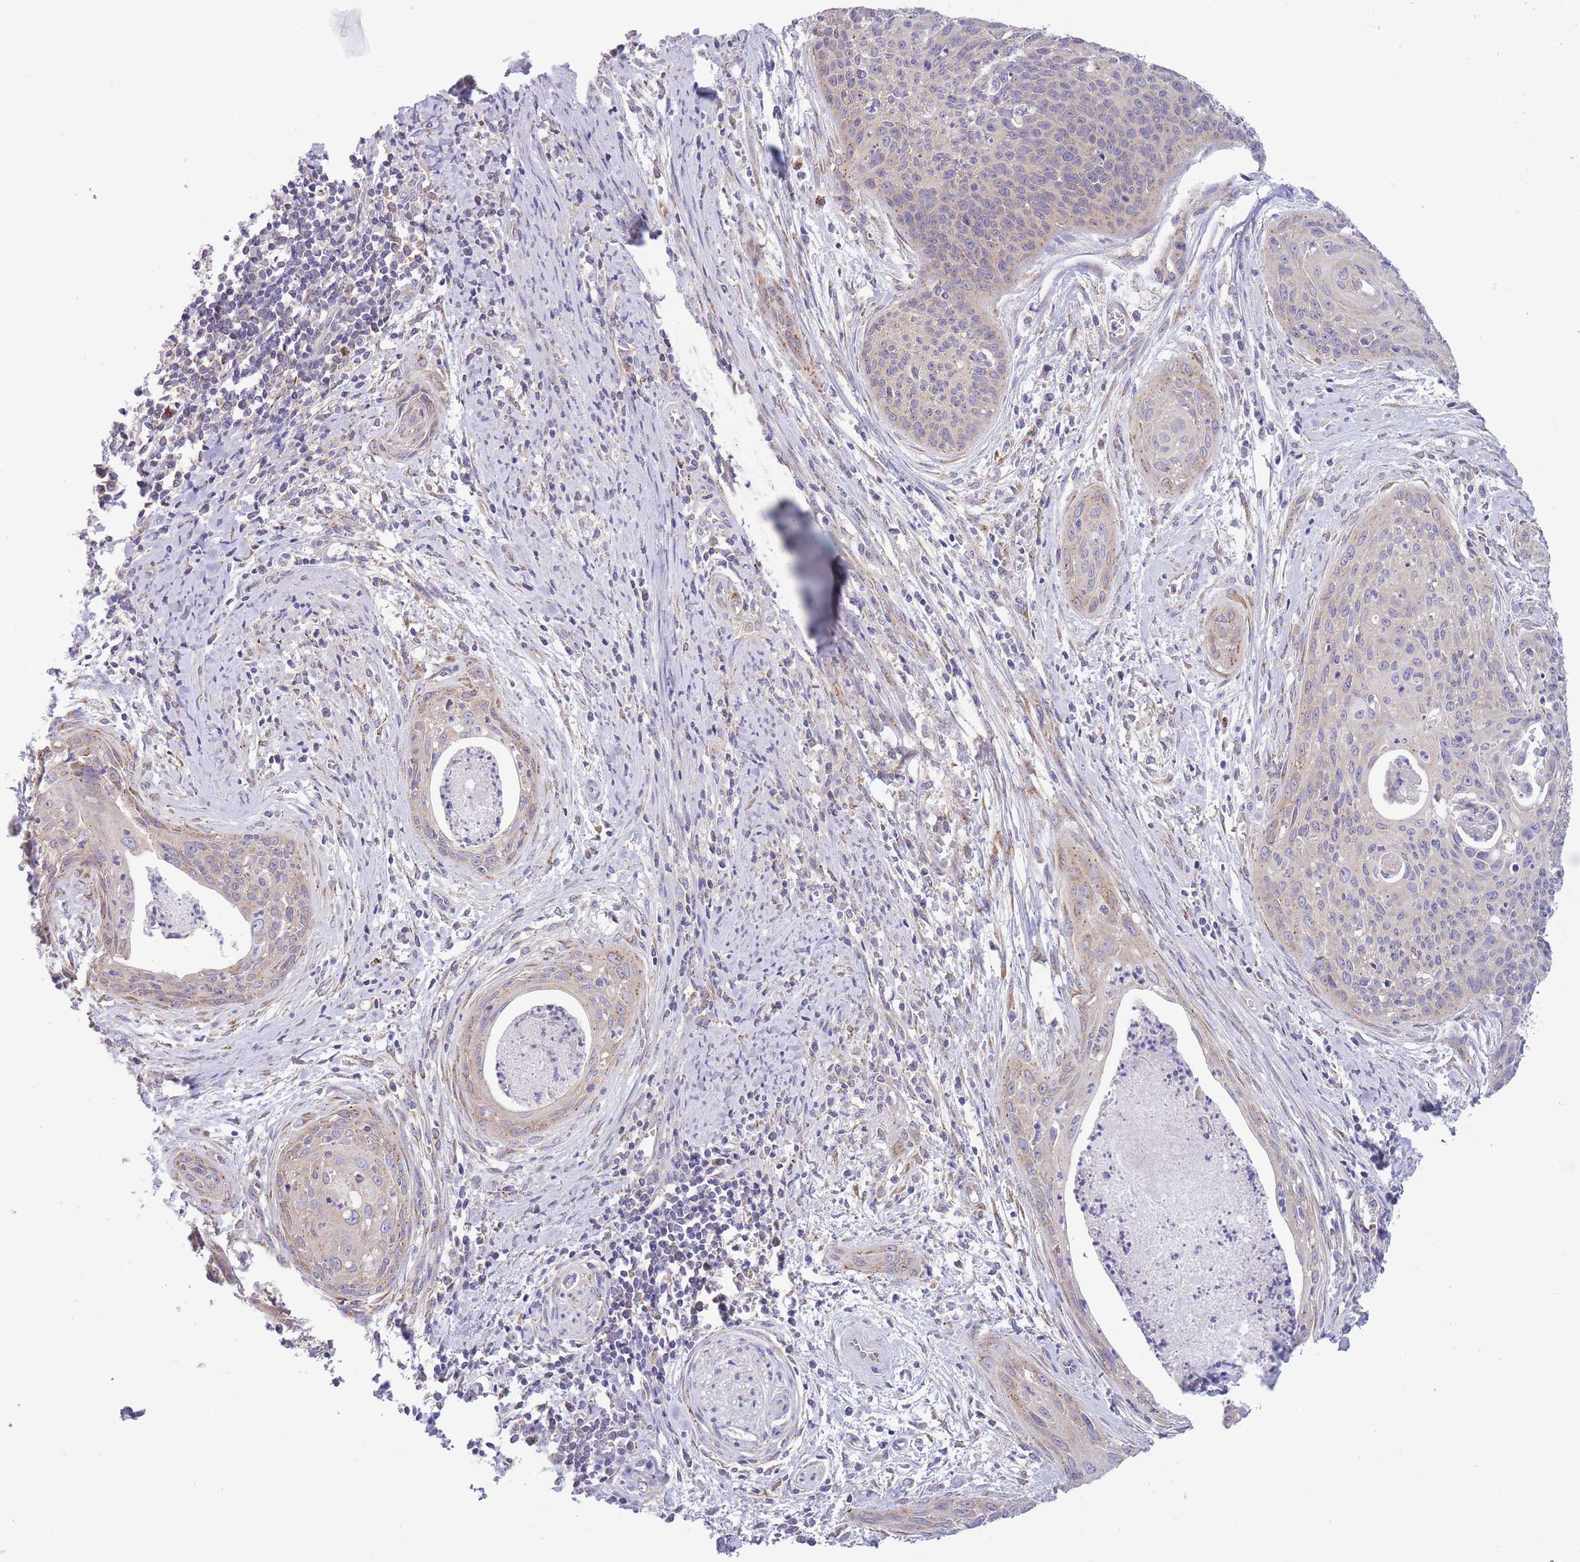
{"staining": {"intensity": "negative", "quantity": "none", "location": "none"}, "tissue": "cervical cancer", "cell_type": "Tumor cells", "image_type": "cancer", "snomed": [{"axis": "morphology", "description": "Squamous cell carcinoma, NOS"}, {"axis": "topography", "description": "Cervix"}], "caption": "Squamous cell carcinoma (cervical) was stained to show a protein in brown. There is no significant positivity in tumor cells. (Brightfield microscopy of DAB (3,3'-diaminobenzidine) IHC at high magnification).", "gene": "COPG2", "patient": {"sex": "female", "age": 55}}